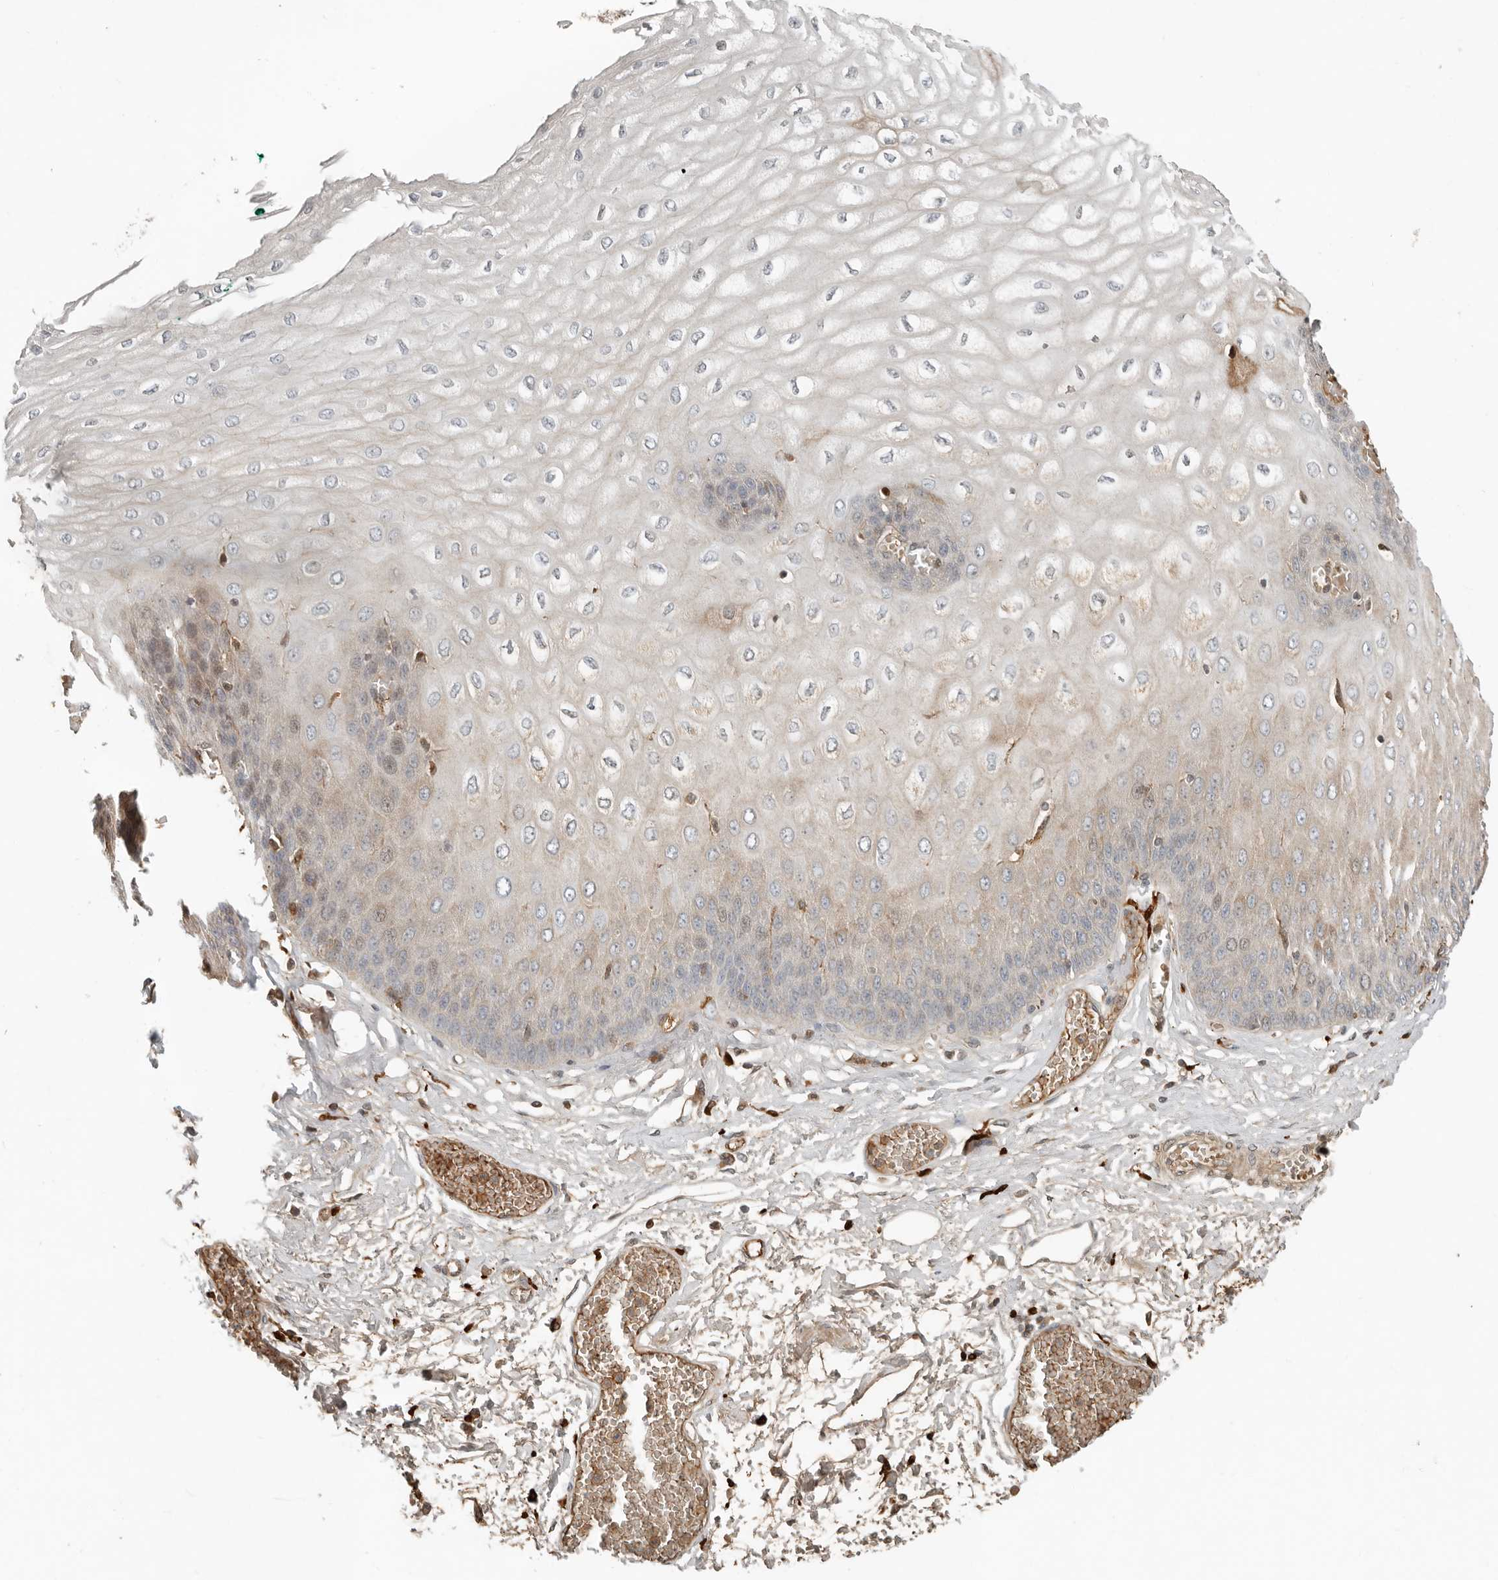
{"staining": {"intensity": "weak", "quantity": "<25%", "location": "cytoplasmic/membranous"}, "tissue": "esophagus", "cell_type": "Squamous epithelial cells", "image_type": "normal", "snomed": [{"axis": "morphology", "description": "Normal tissue, NOS"}, {"axis": "topography", "description": "Esophagus"}], "caption": "An image of human esophagus is negative for staining in squamous epithelial cells. The staining is performed using DAB (3,3'-diaminobenzidine) brown chromogen with nuclei counter-stained in using hematoxylin.", "gene": "KLHL38", "patient": {"sex": "male", "age": 60}}